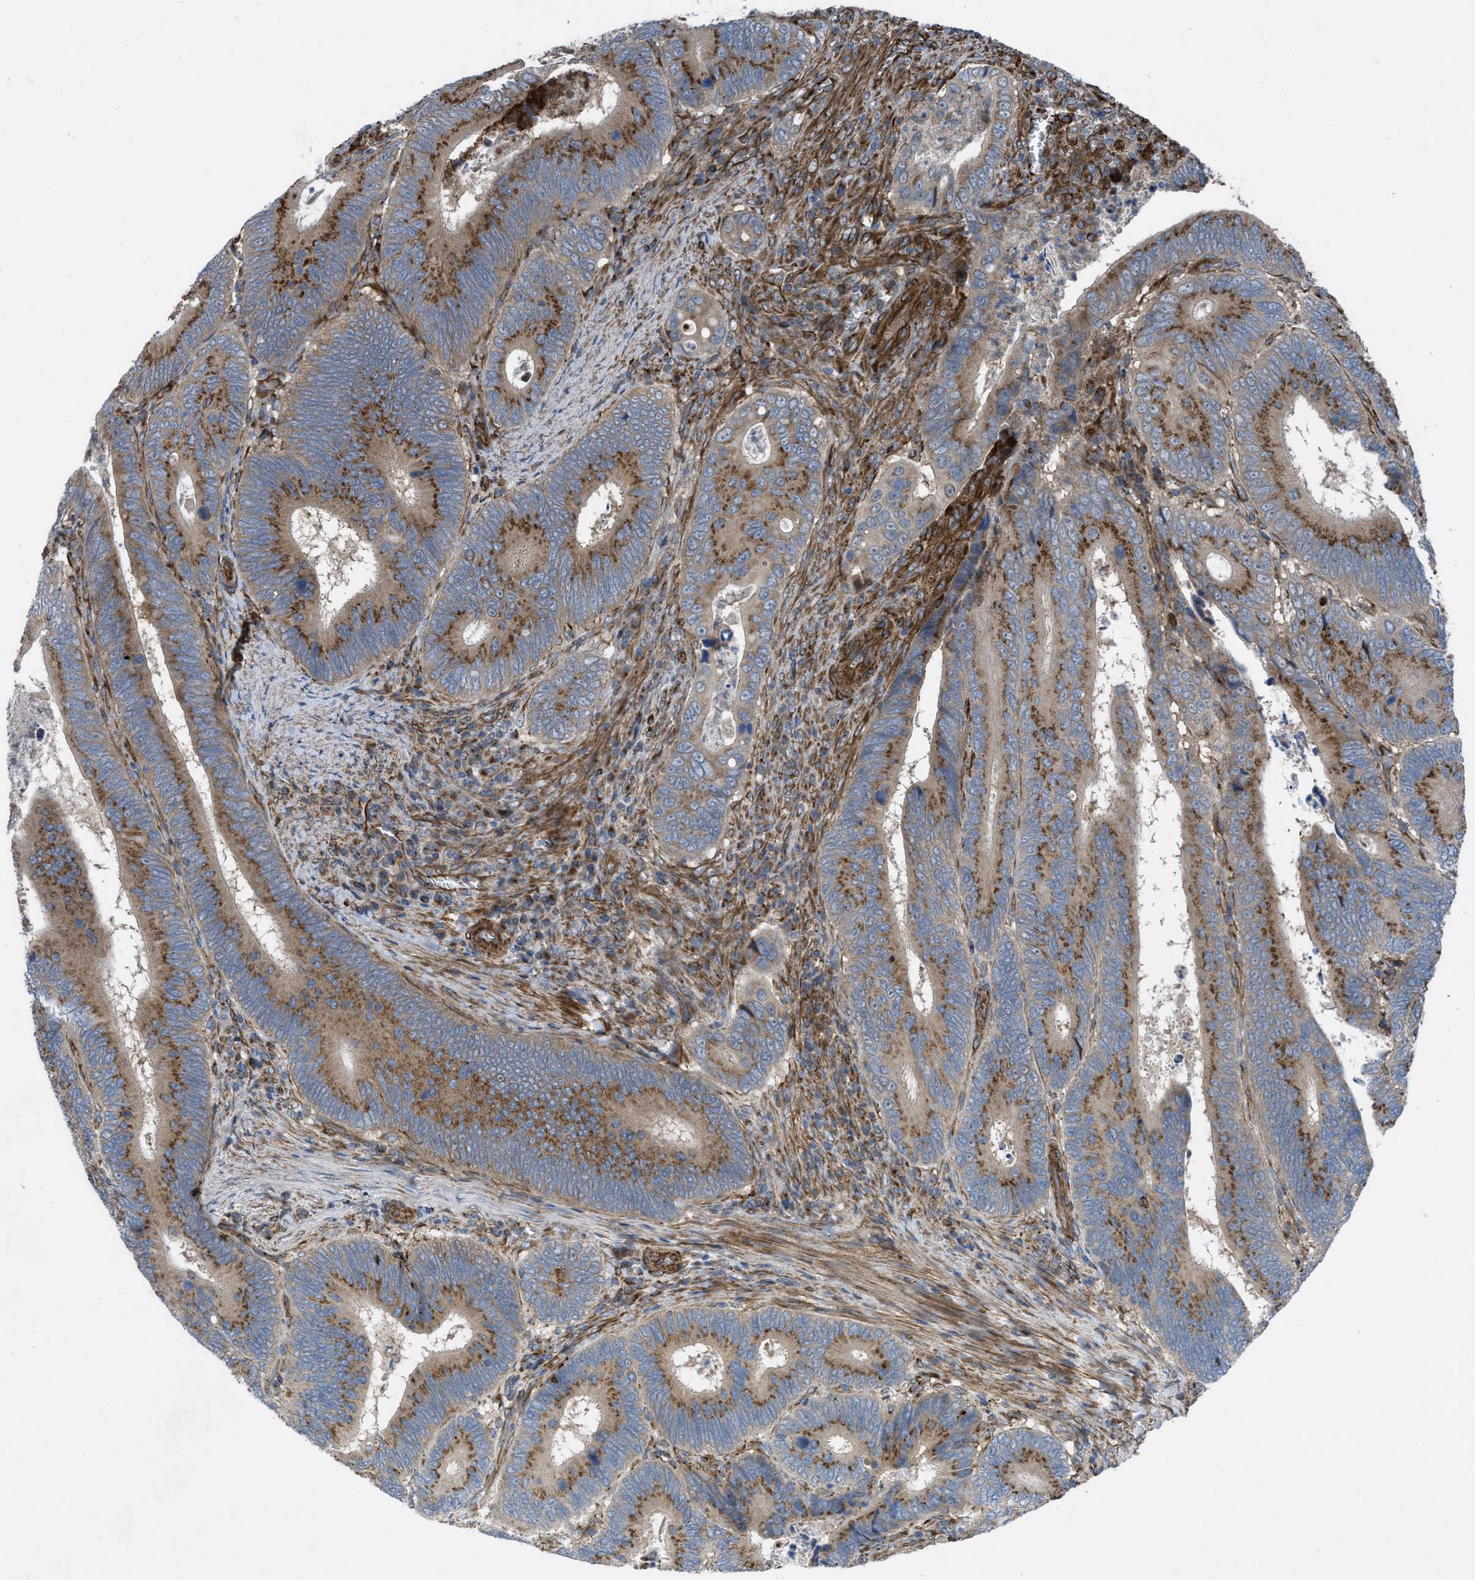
{"staining": {"intensity": "moderate", "quantity": ">75%", "location": "cytoplasmic/membranous"}, "tissue": "colorectal cancer", "cell_type": "Tumor cells", "image_type": "cancer", "snomed": [{"axis": "morphology", "description": "Inflammation, NOS"}, {"axis": "morphology", "description": "Adenocarcinoma, NOS"}, {"axis": "topography", "description": "Colon"}], "caption": "There is medium levels of moderate cytoplasmic/membranous staining in tumor cells of adenocarcinoma (colorectal), as demonstrated by immunohistochemical staining (brown color).", "gene": "SLC6A9", "patient": {"sex": "male", "age": 72}}